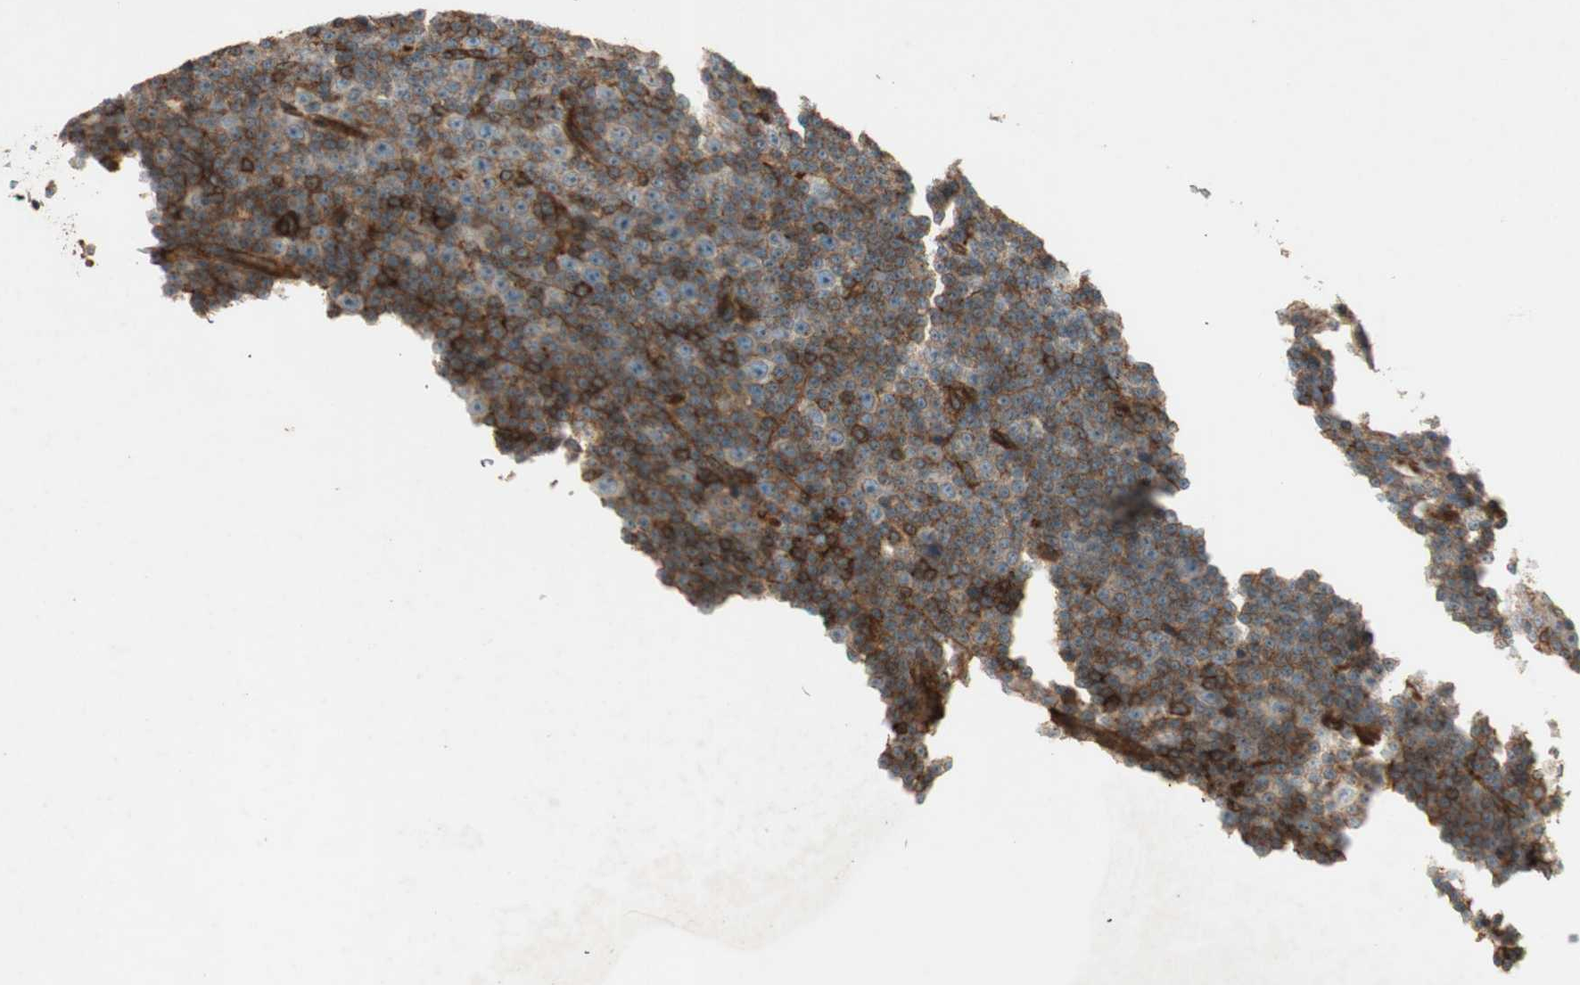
{"staining": {"intensity": "weak", "quantity": ">75%", "location": "cytoplasmic/membranous"}, "tissue": "lymphoma", "cell_type": "Tumor cells", "image_type": "cancer", "snomed": [{"axis": "morphology", "description": "Malignant lymphoma, non-Hodgkin's type, Low grade"}, {"axis": "topography", "description": "Lymph node"}], "caption": "Human malignant lymphoma, non-Hodgkin's type (low-grade) stained for a protein (brown) shows weak cytoplasmic/membranous positive positivity in about >75% of tumor cells.", "gene": "BTN3A3", "patient": {"sex": "female", "age": 67}}